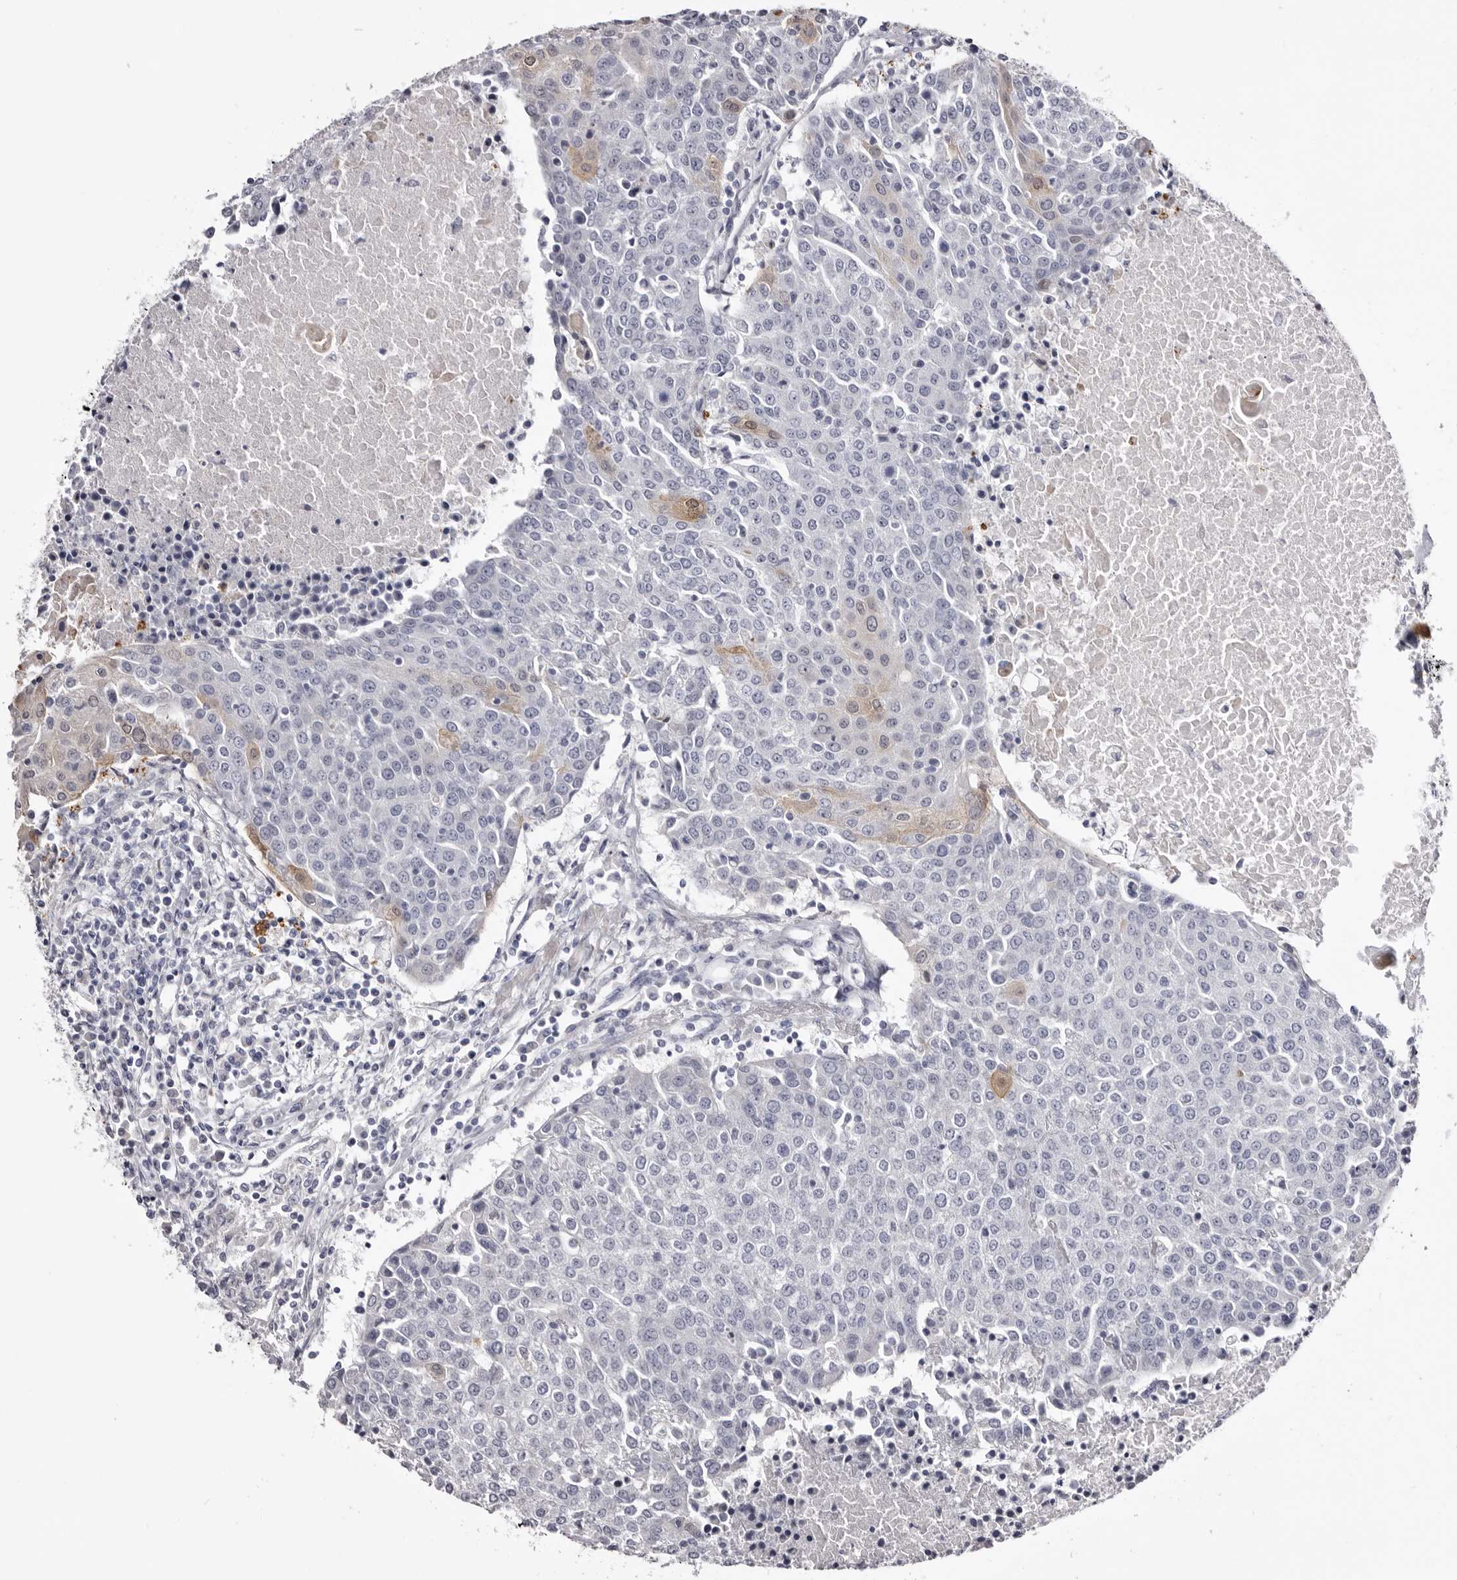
{"staining": {"intensity": "moderate", "quantity": "<25%", "location": "cytoplasmic/membranous,nuclear"}, "tissue": "urothelial cancer", "cell_type": "Tumor cells", "image_type": "cancer", "snomed": [{"axis": "morphology", "description": "Urothelial carcinoma, High grade"}, {"axis": "topography", "description": "Urinary bladder"}], "caption": "Human urothelial carcinoma (high-grade) stained with a brown dye demonstrates moderate cytoplasmic/membranous and nuclear positive positivity in approximately <25% of tumor cells.", "gene": "CASQ1", "patient": {"sex": "female", "age": 85}}